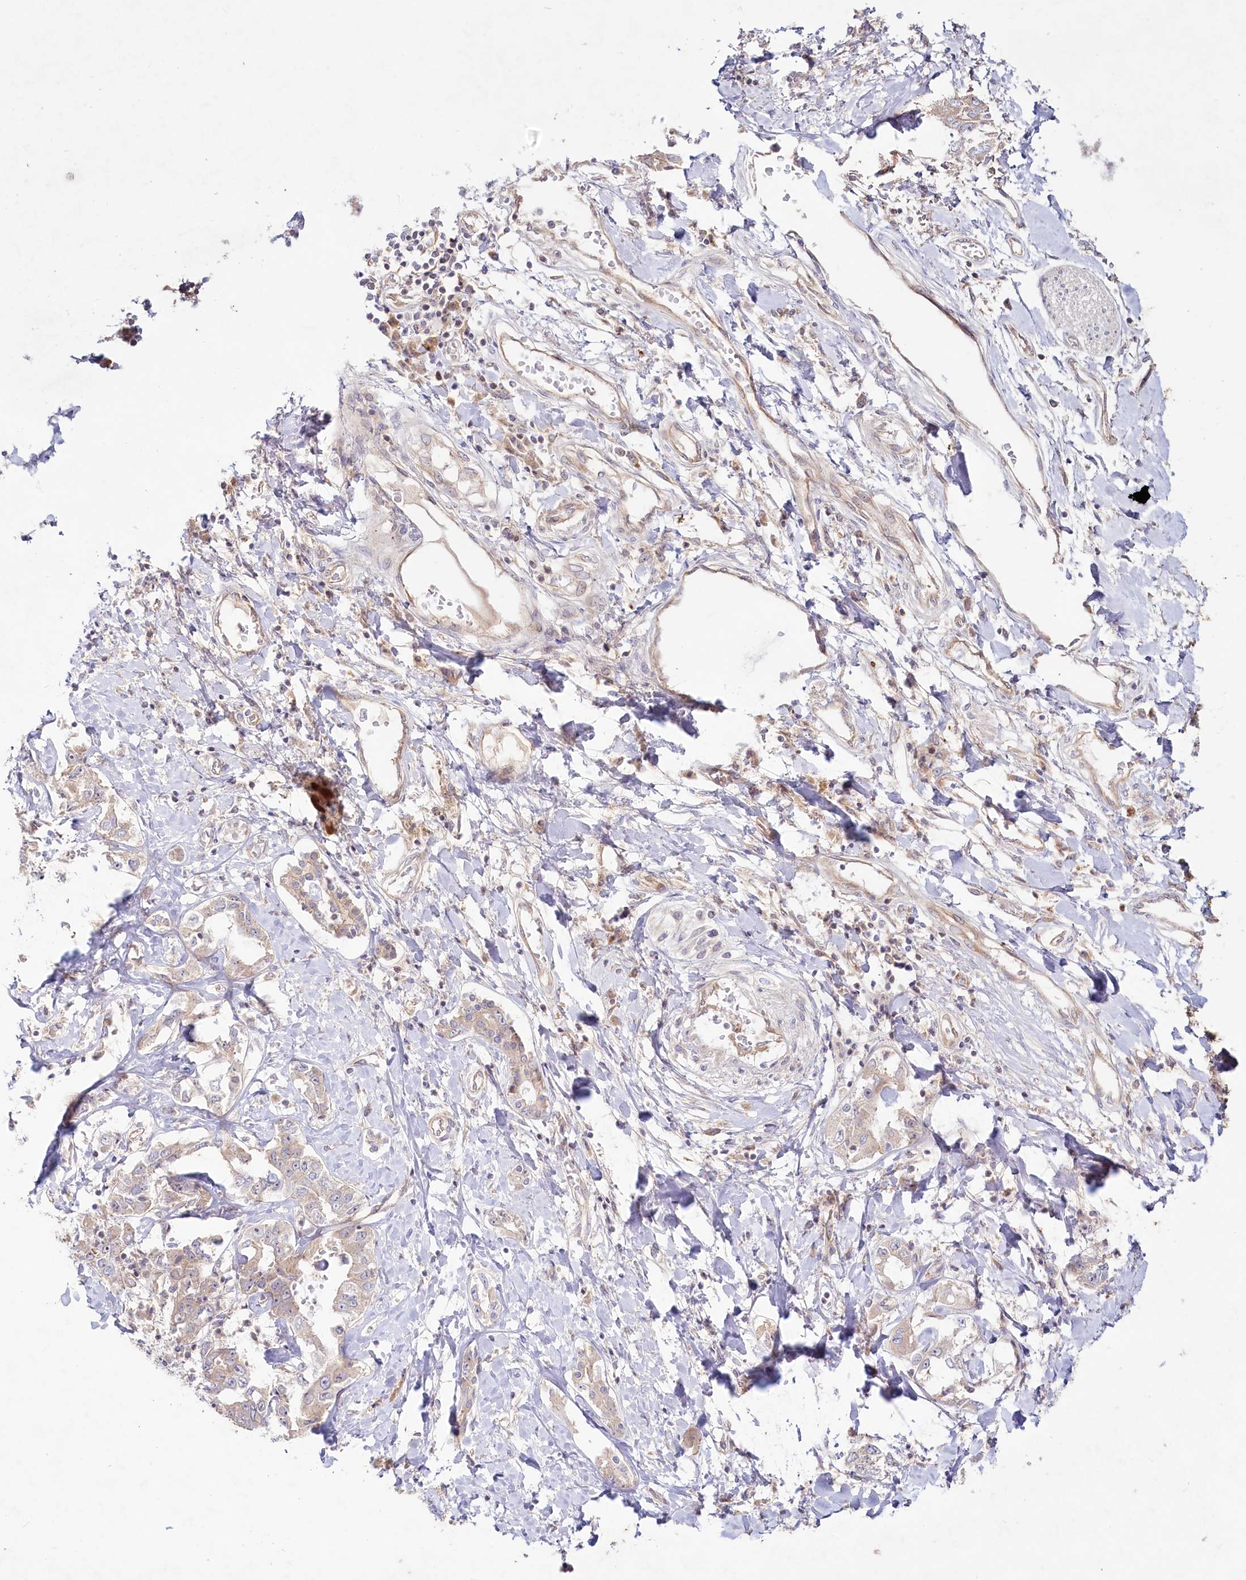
{"staining": {"intensity": "negative", "quantity": "none", "location": "none"}, "tissue": "liver cancer", "cell_type": "Tumor cells", "image_type": "cancer", "snomed": [{"axis": "morphology", "description": "Cholangiocarcinoma"}, {"axis": "topography", "description": "Liver"}], "caption": "This is an immunohistochemistry (IHC) image of liver cancer. There is no positivity in tumor cells.", "gene": "TNIP1", "patient": {"sex": "male", "age": 59}}